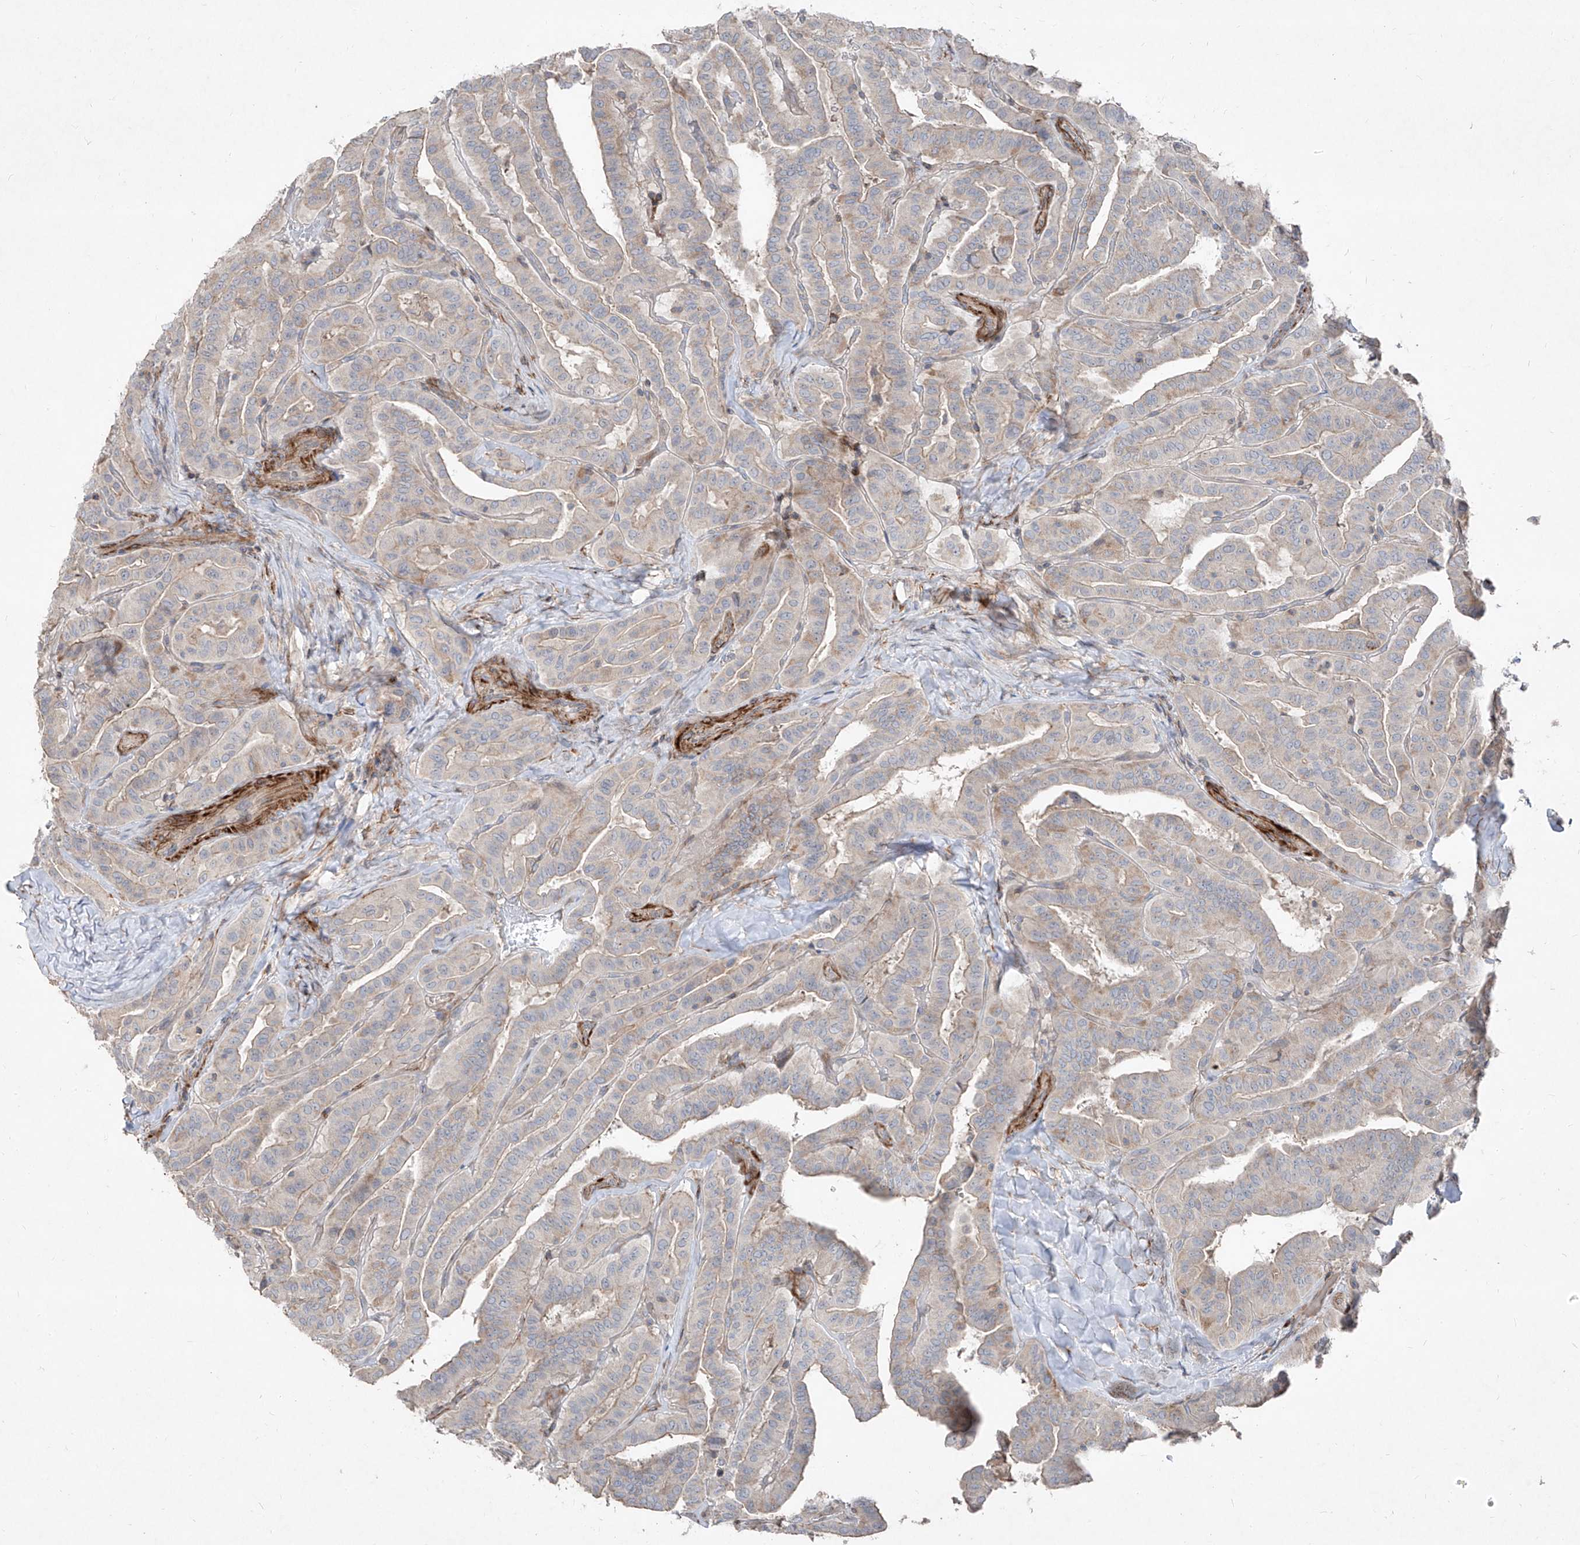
{"staining": {"intensity": "weak", "quantity": "25%-75%", "location": "cytoplasmic/membranous"}, "tissue": "thyroid cancer", "cell_type": "Tumor cells", "image_type": "cancer", "snomed": [{"axis": "morphology", "description": "Papillary adenocarcinoma, NOS"}, {"axis": "topography", "description": "Thyroid gland"}], "caption": "Weak cytoplasmic/membranous protein positivity is identified in about 25%-75% of tumor cells in papillary adenocarcinoma (thyroid).", "gene": "UFD1", "patient": {"sex": "male", "age": 77}}